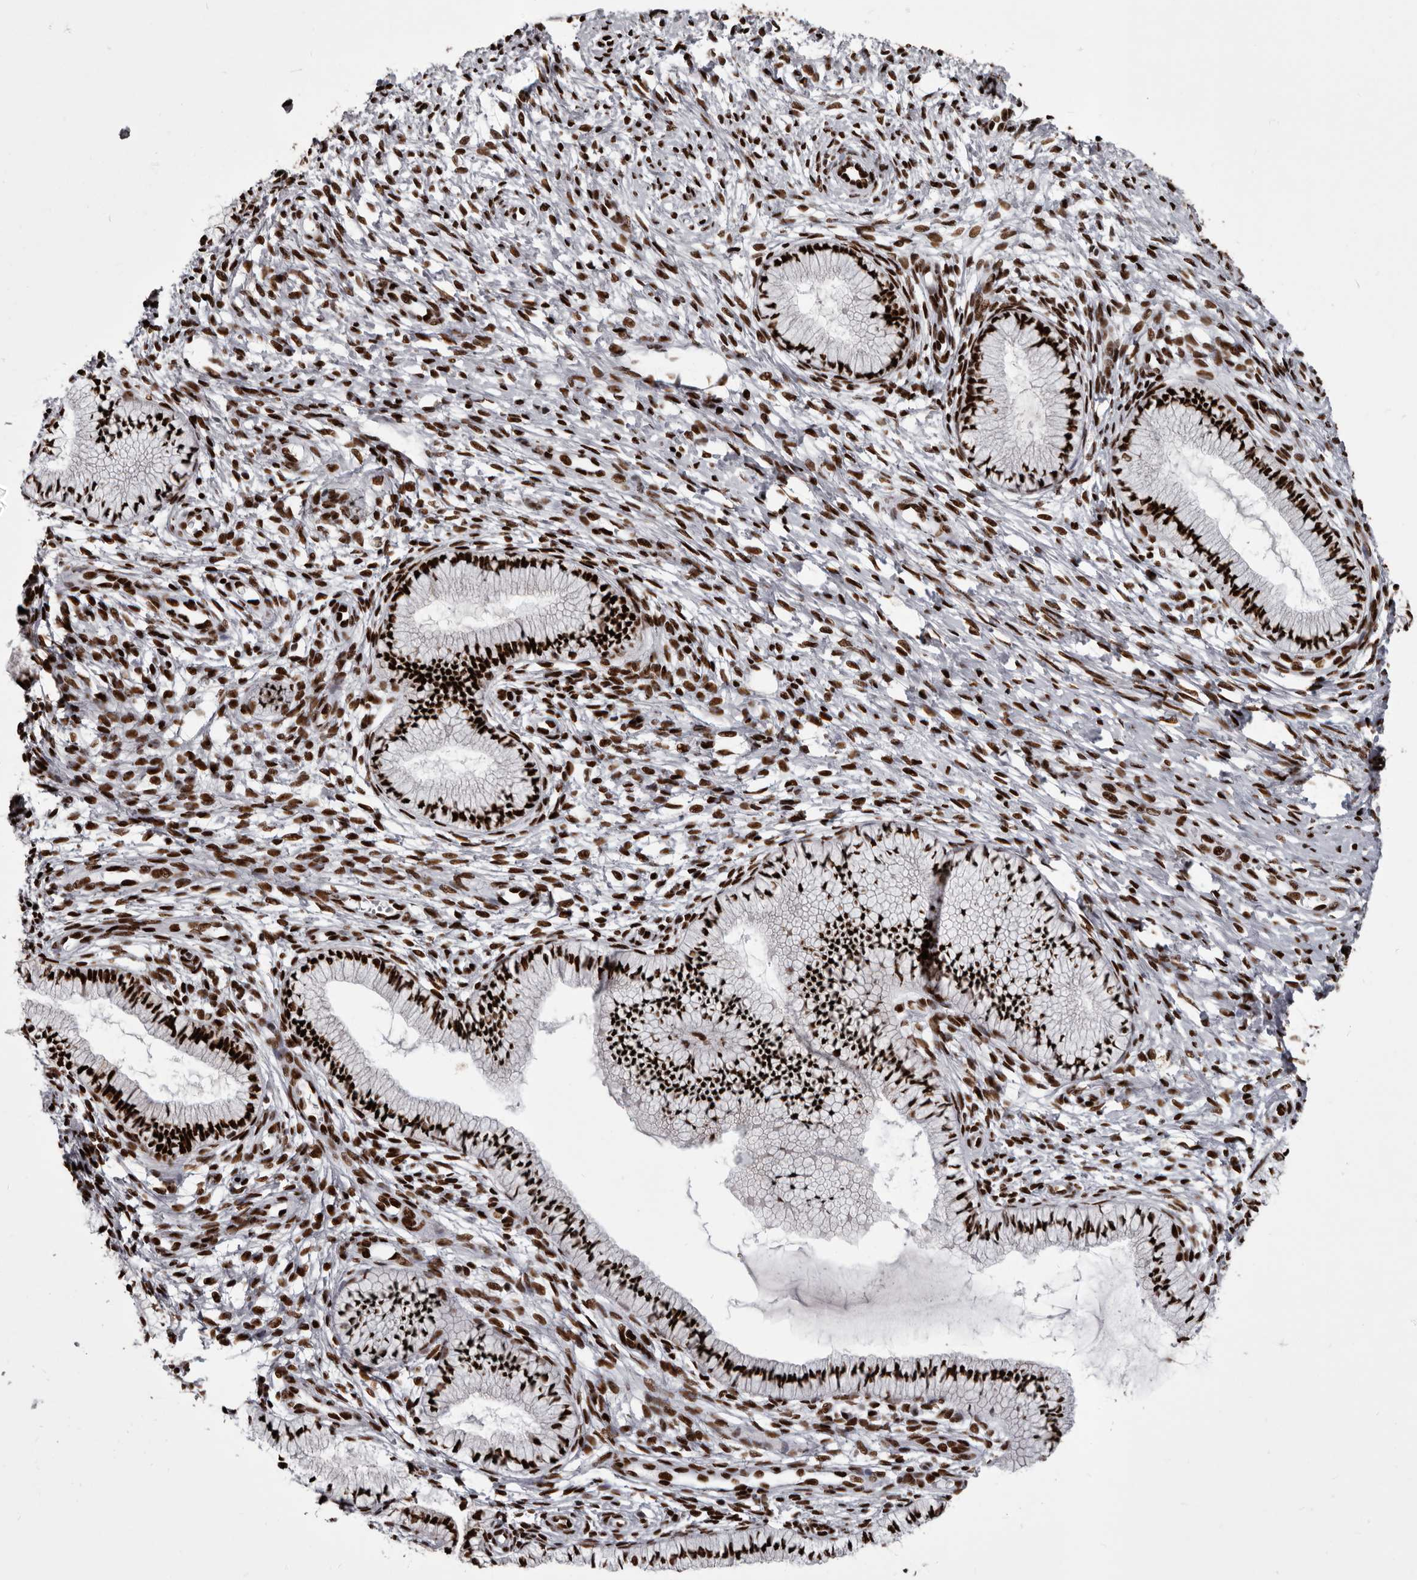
{"staining": {"intensity": "strong", "quantity": ">75%", "location": "nuclear"}, "tissue": "cervix", "cell_type": "Glandular cells", "image_type": "normal", "snomed": [{"axis": "morphology", "description": "Normal tissue, NOS"}, {"axis": "topography", "description": "Cervix"}], "caption": "High-magnification brightfield microscopy of unremarkable cervix stained with DAB (3,3'-diaminobenzidine) (brown) and counterstained with hematoxylin (blue). glandular cells exhibit strong nuclear expression is identified in approximately>75% of cells.", "gene": "NUMA1", "patient": {"sex": "female", "age": 36}}